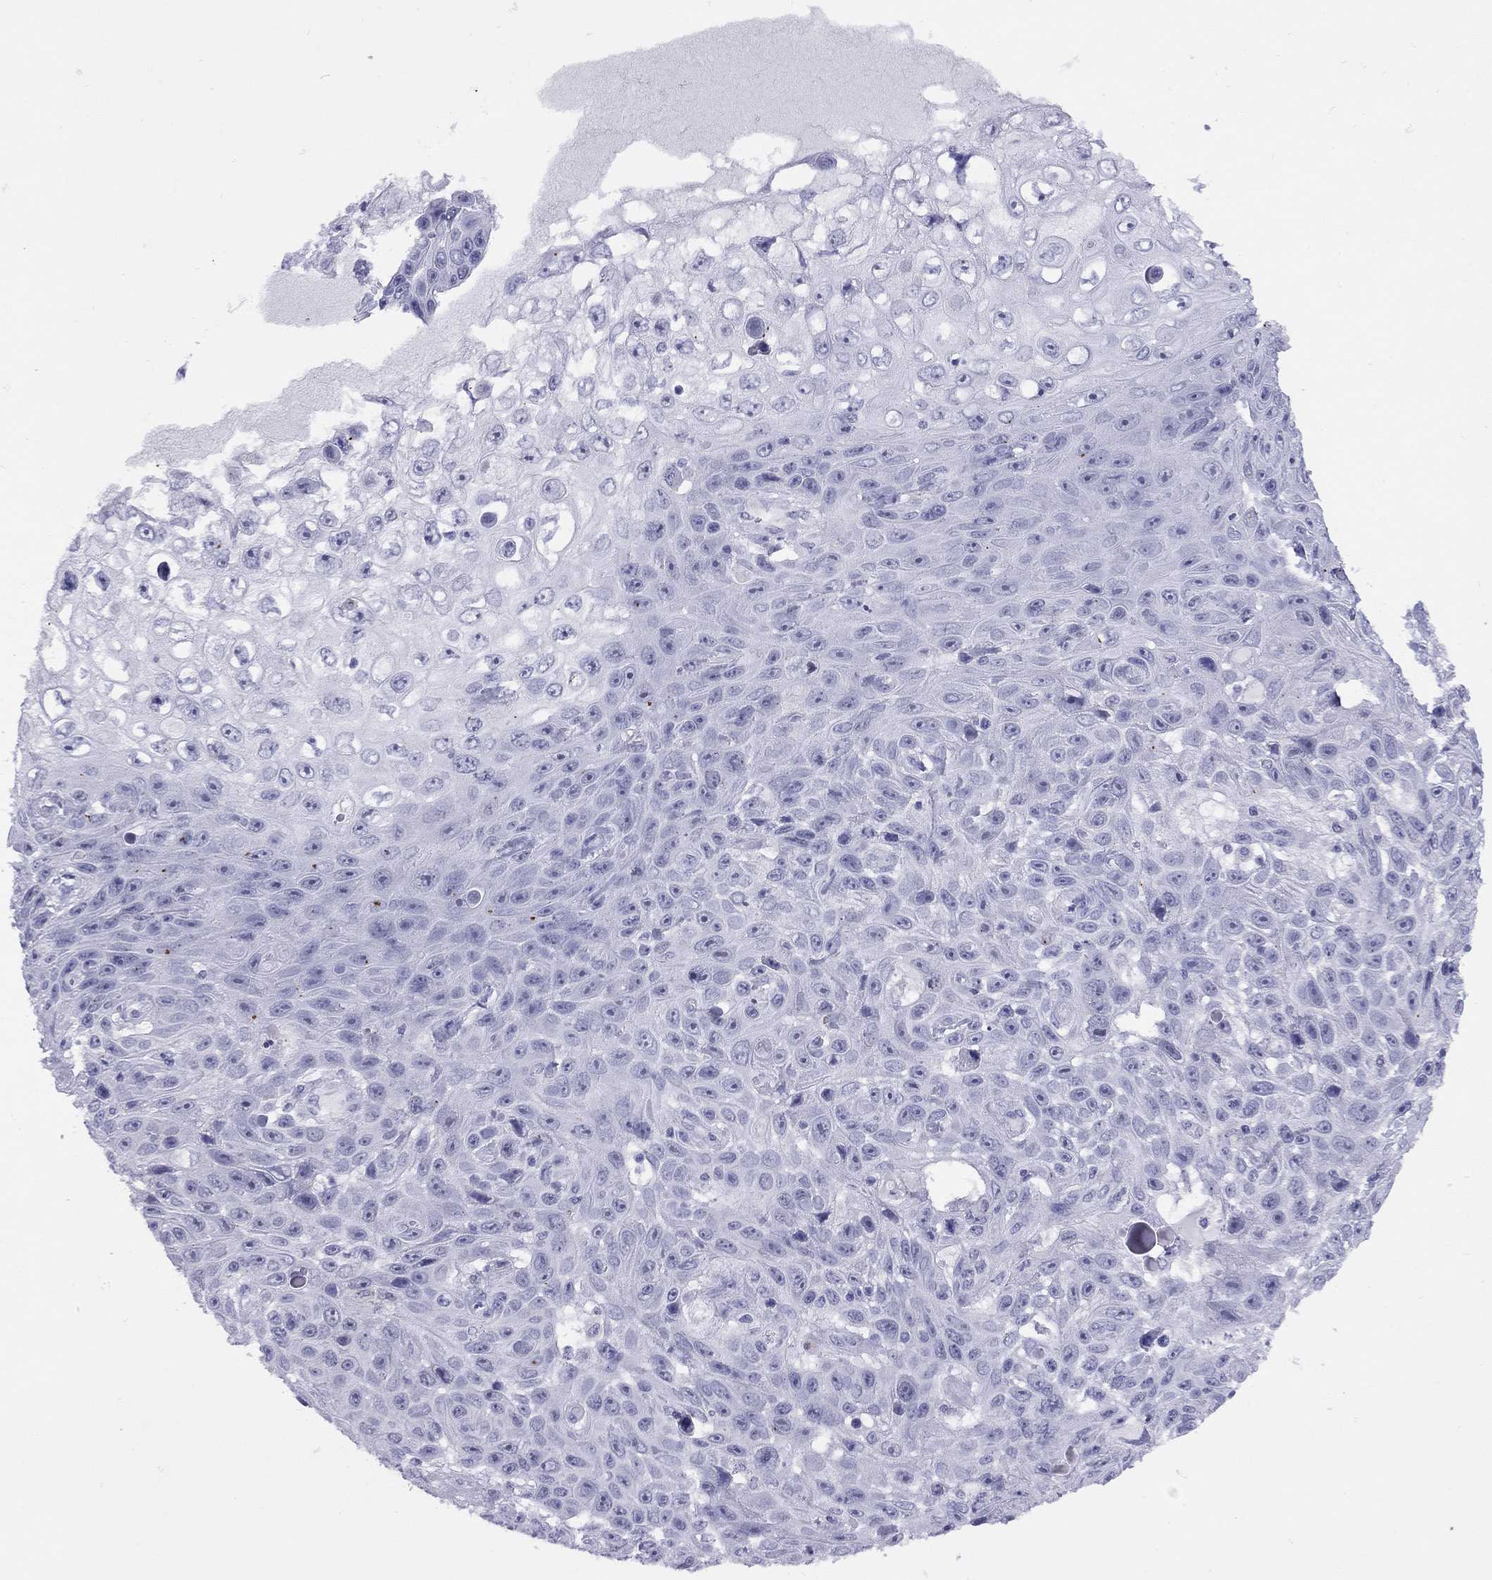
{"staining": {"intensity": "negative", "quantity": "none", "location": "none"}, "tissue": "skin cancer", "cell_type": "Tumor cells", "image_type": "cancer", "snomed": [{"axis": "morphology", "description": "Squamous cell carcinoma, NOS"}, {"axis": "topography", "description": "Skin"}], "caption": "Tumor cells are negative for protein expression in human skin squamous cell carcinoma. (DAB (3,3'-diaminobenzidine) IHC visualized using brightfield microscopy, high magnification).", "gene": "LYAR", "patient": {"sex": "male", "age": 82}}